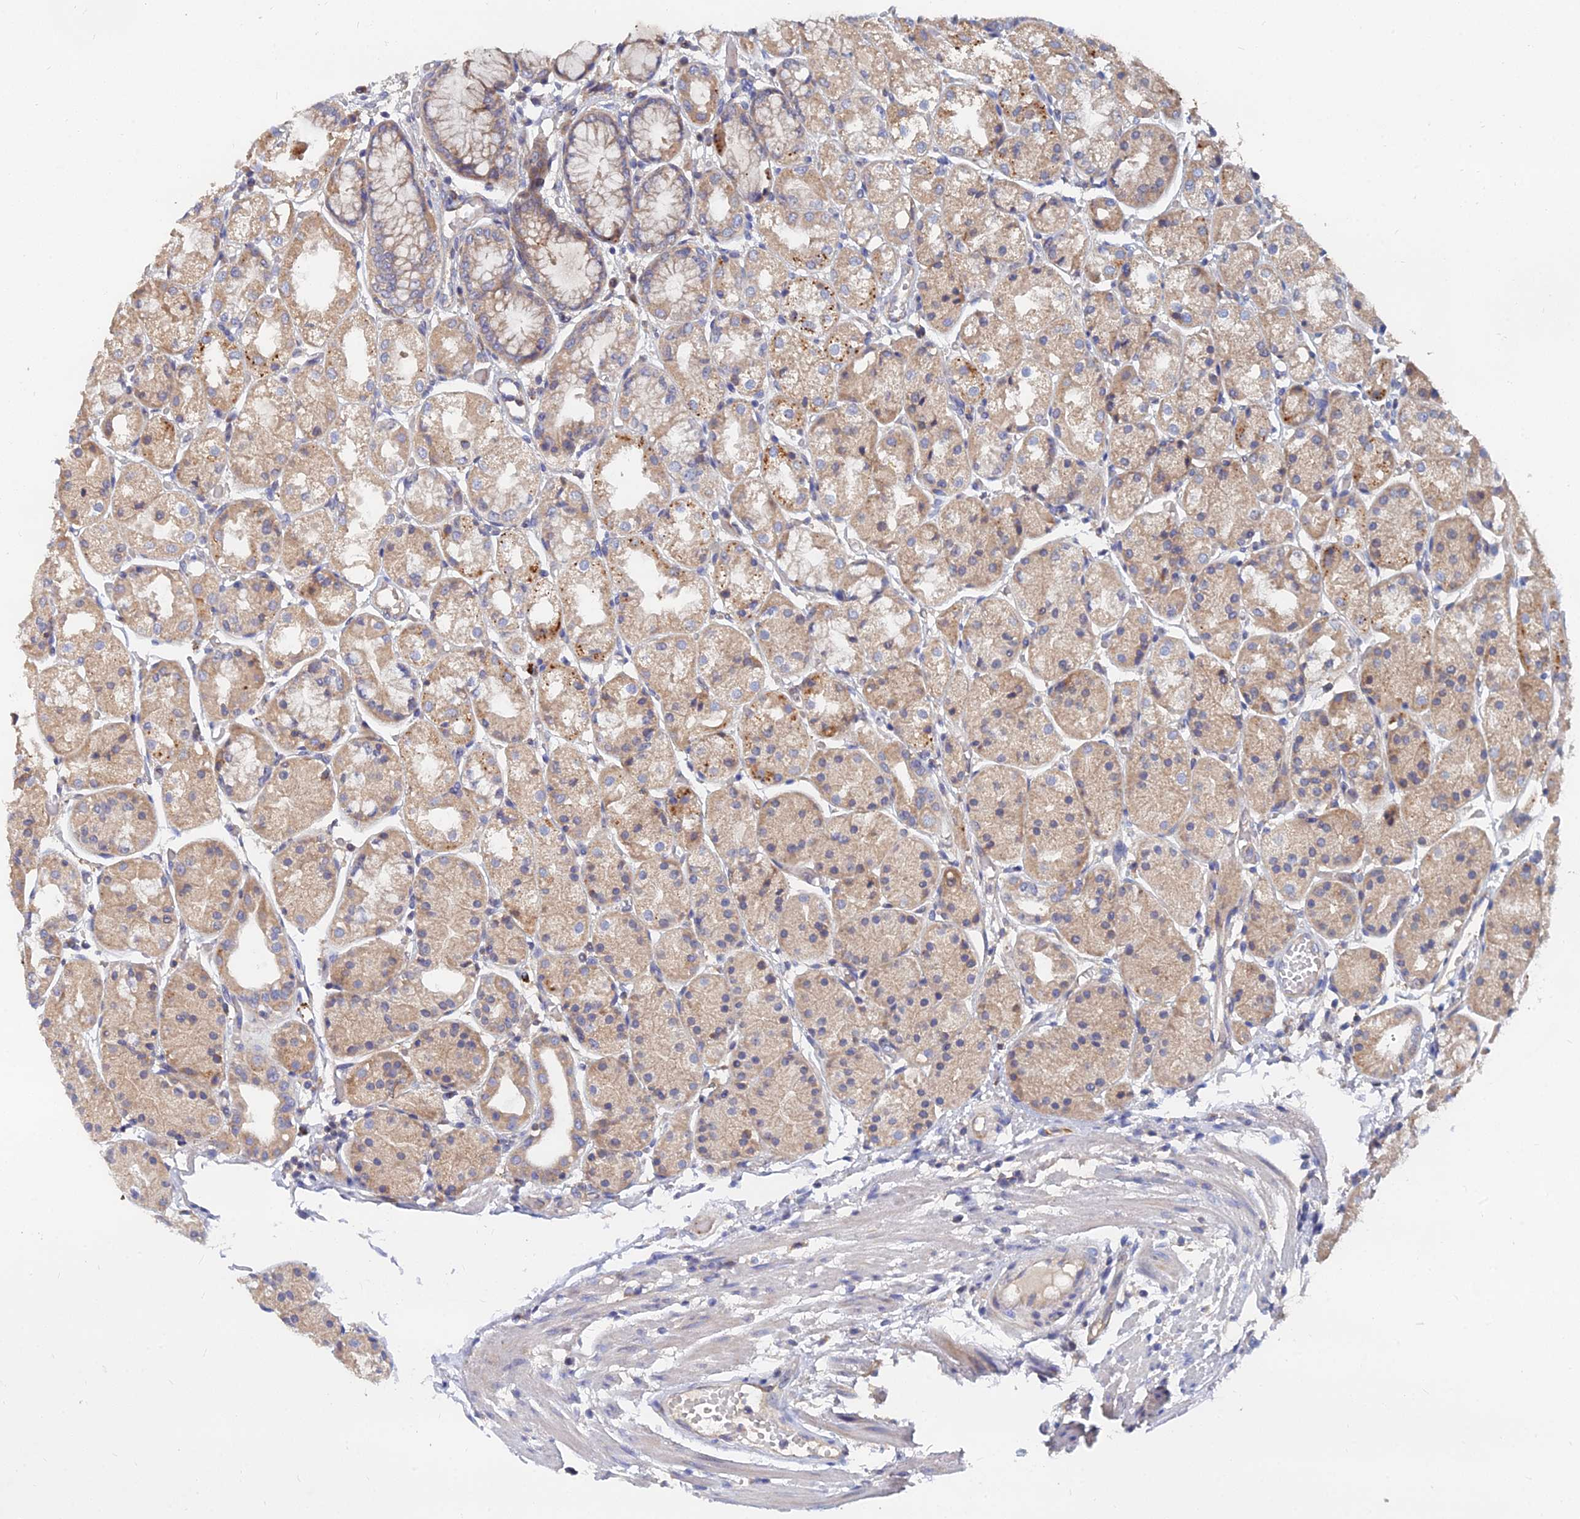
{"staining": {"intensity": "moderate", "quantity": ">75%", "location": "cytoplasmic/membranous"}, "tissue": "stomach", "cell_type": "Glandular cells", "image_type": "normal", "snomed": [{"axis": "morphology", "description": "Normal tissue, NOS"}, {"axis": "topography", "description": "Stomach, upper"}], "caption": "Immunohistochemical staining of normal stomach shows moderate cytoplasmic/membranous protein expression in about >75% of glandular cells.", "gene": "CCZ1B", "patient": {"sex": "male", "age": 72}}